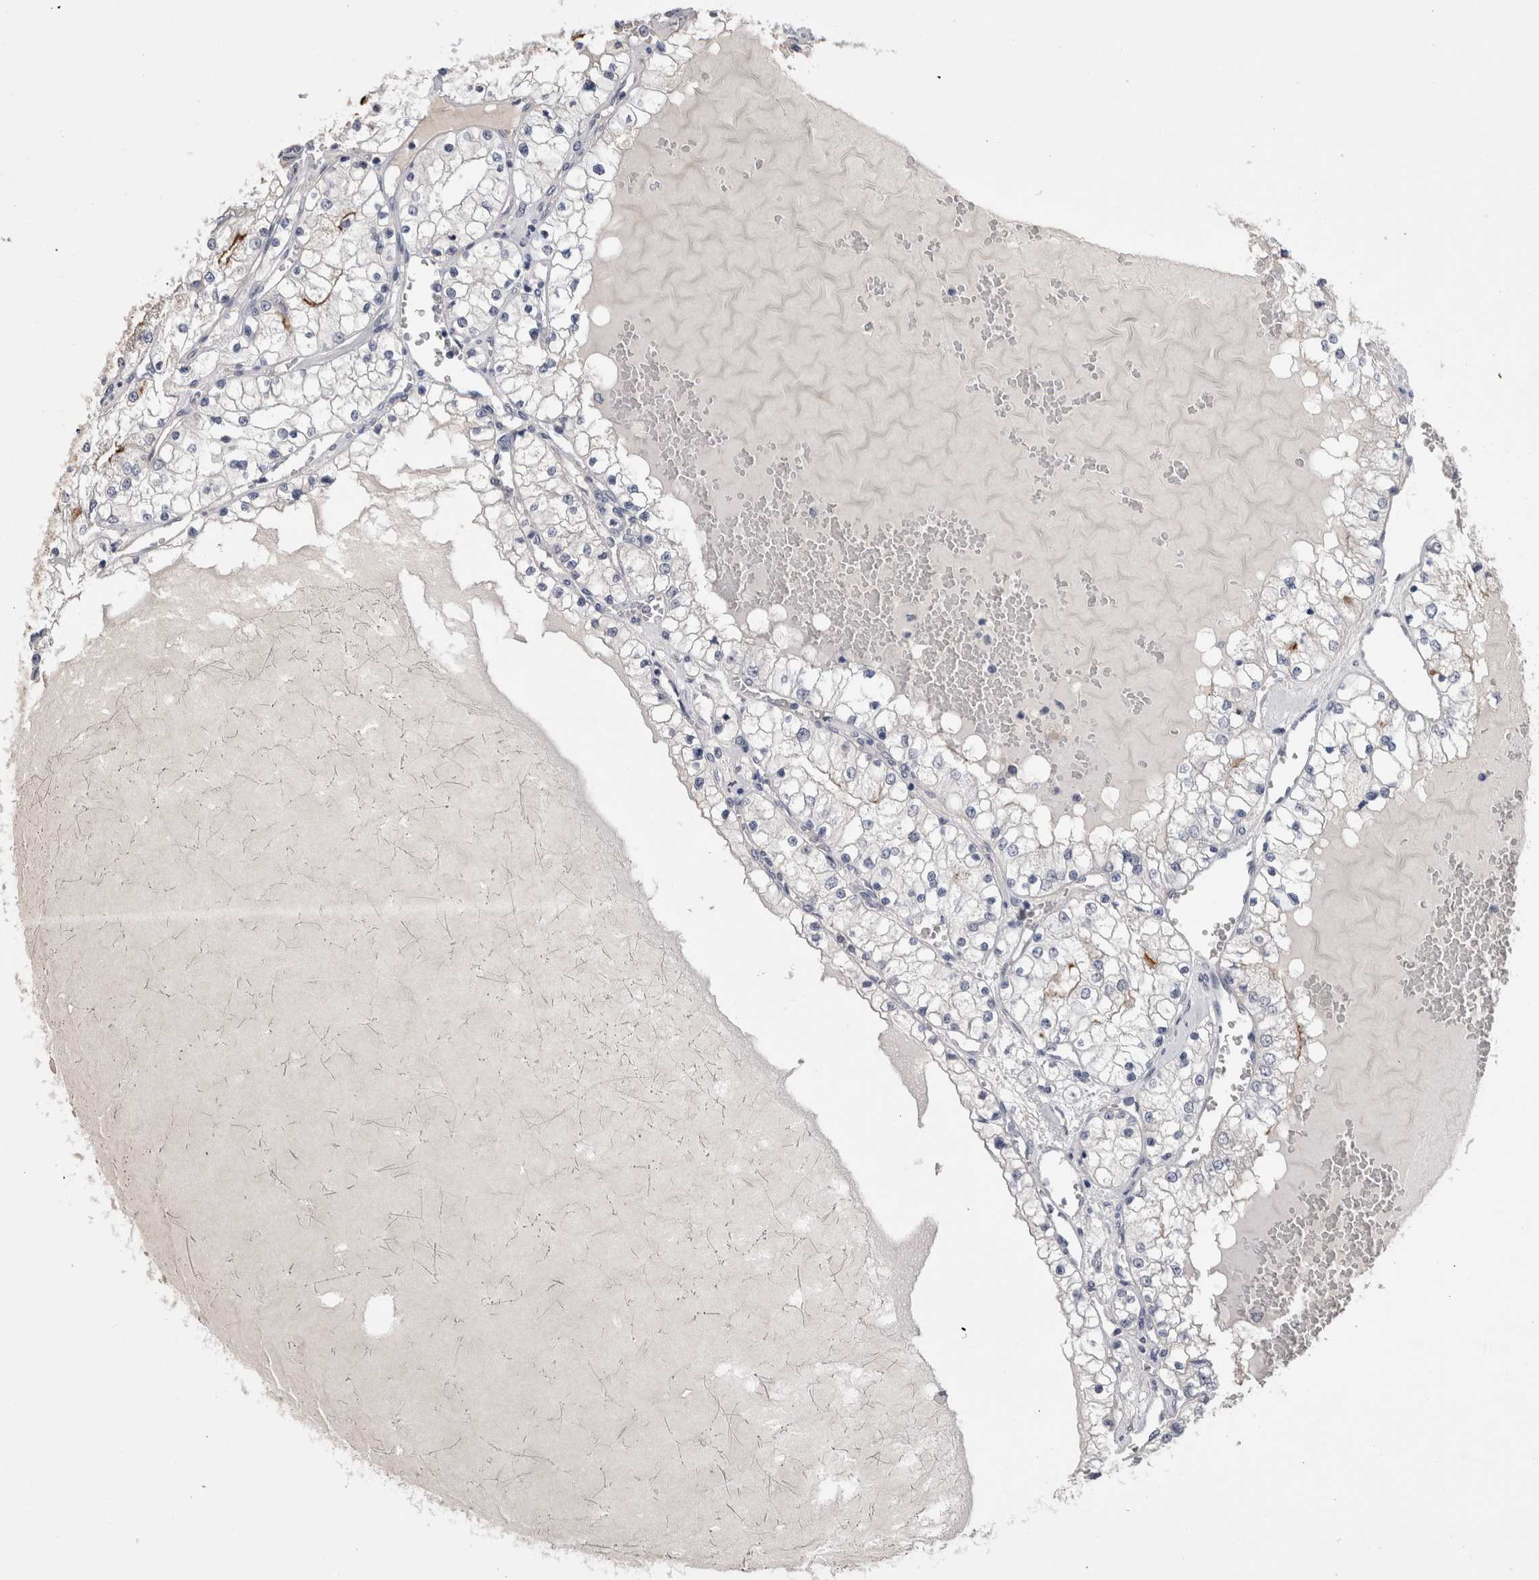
{"staining": {"intensity": "negative", "quantity": "none", "location": "none"}, "tissue": "renal cancer", "cell_type": "Tumor cells", "image_type": "cancer", "snomed": [{"axis": "morphology", "description": "Adenocarcinoma, NOS"}, {"axis": "topography", "description": "Kidney"}], "caption": "Protein analysis of adenocarcinoma (renal) exhibits no significant expression in tumor cells.", "gene": "CDHR5", "patient": {"sex": "male", "age": 68}}